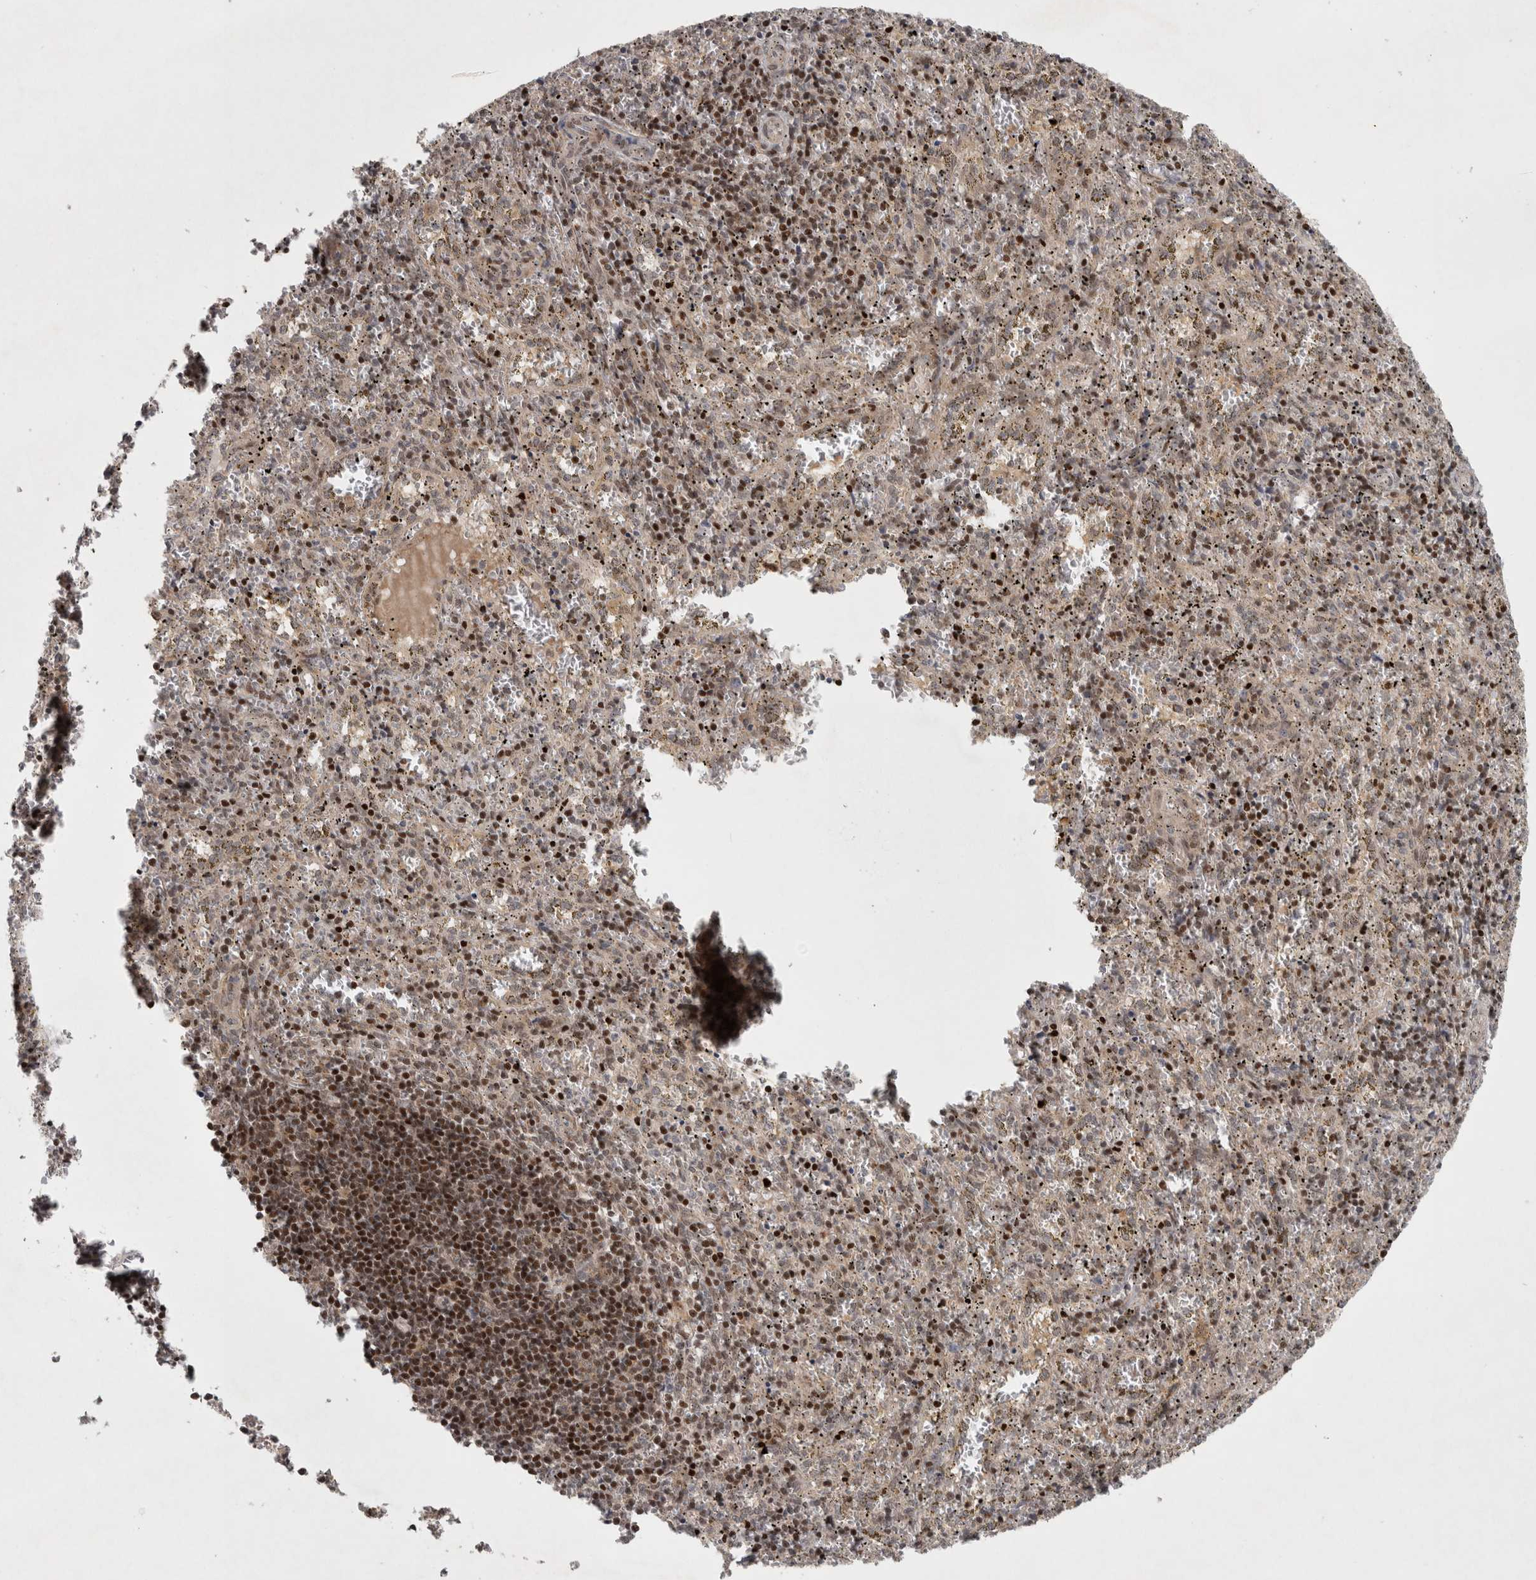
{"staining": {"intensity": "strong", "quantity": "<25%", "location": "nuclear"}, "tissue": "spleen", "cell_type": "Cells in red pulp", "image_type": "normal", "snomed": [{"axis": "morphology", "description": "Normal tissue, NOS"}, {"axis": "topography", "description": "Spleen"}], "caption": "Cells in red pulp display medium levels of strong nuclear staining in approximately <25% of cells in normal human spleen. (DAB IHC, brown staining for protein, blue staining for nuclei).", "gene": "KDM8", "patient": {"sex": "male", "age": 11}}